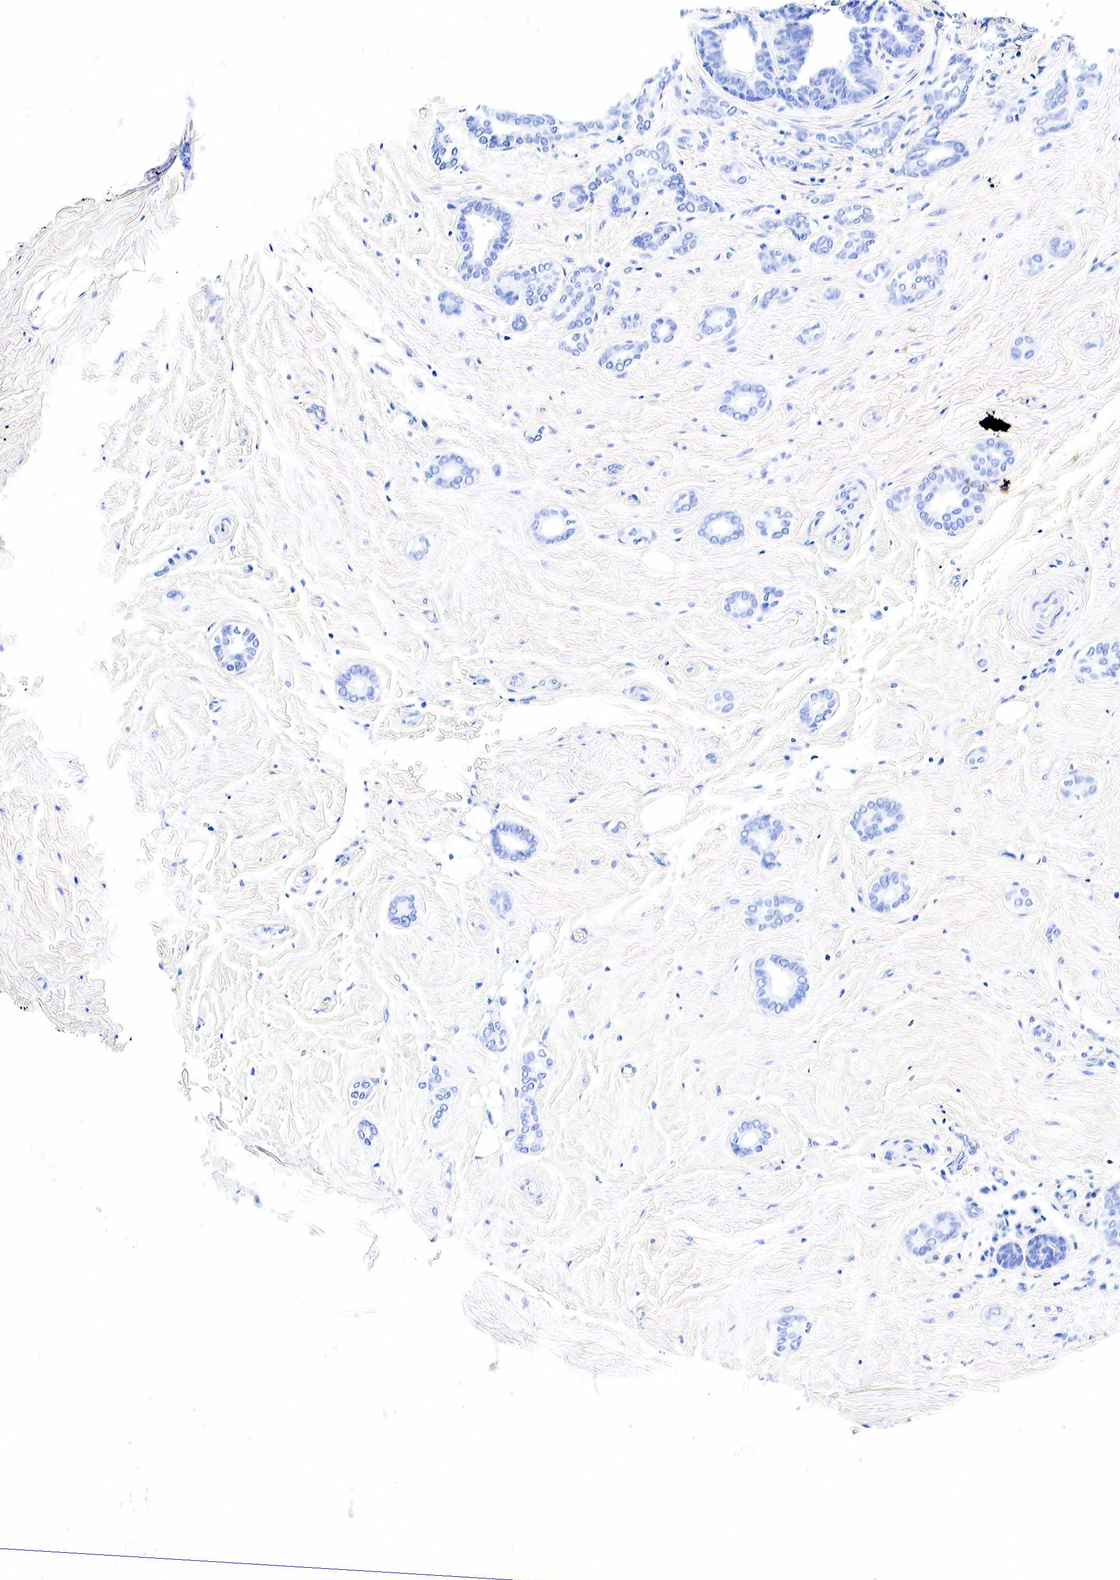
{"staining": {"intensity": "negative", "quantity": "none", "location": "none"}, "tissue": "breast cancer", "cell_type": "Tumor cells", "image_type": "cancer", "snomed": [{"axis": "morphology", "description": "Duct carcinoma"}, {"axis": "topography", "description": "Breast"}], "caption": "DAB immunohistochemical staining of breast intraductal carcinoma demonstrates no significant positivity in tumor cells.", "gene": "GAST", "patient": {"sex": "female", "age": 50}}